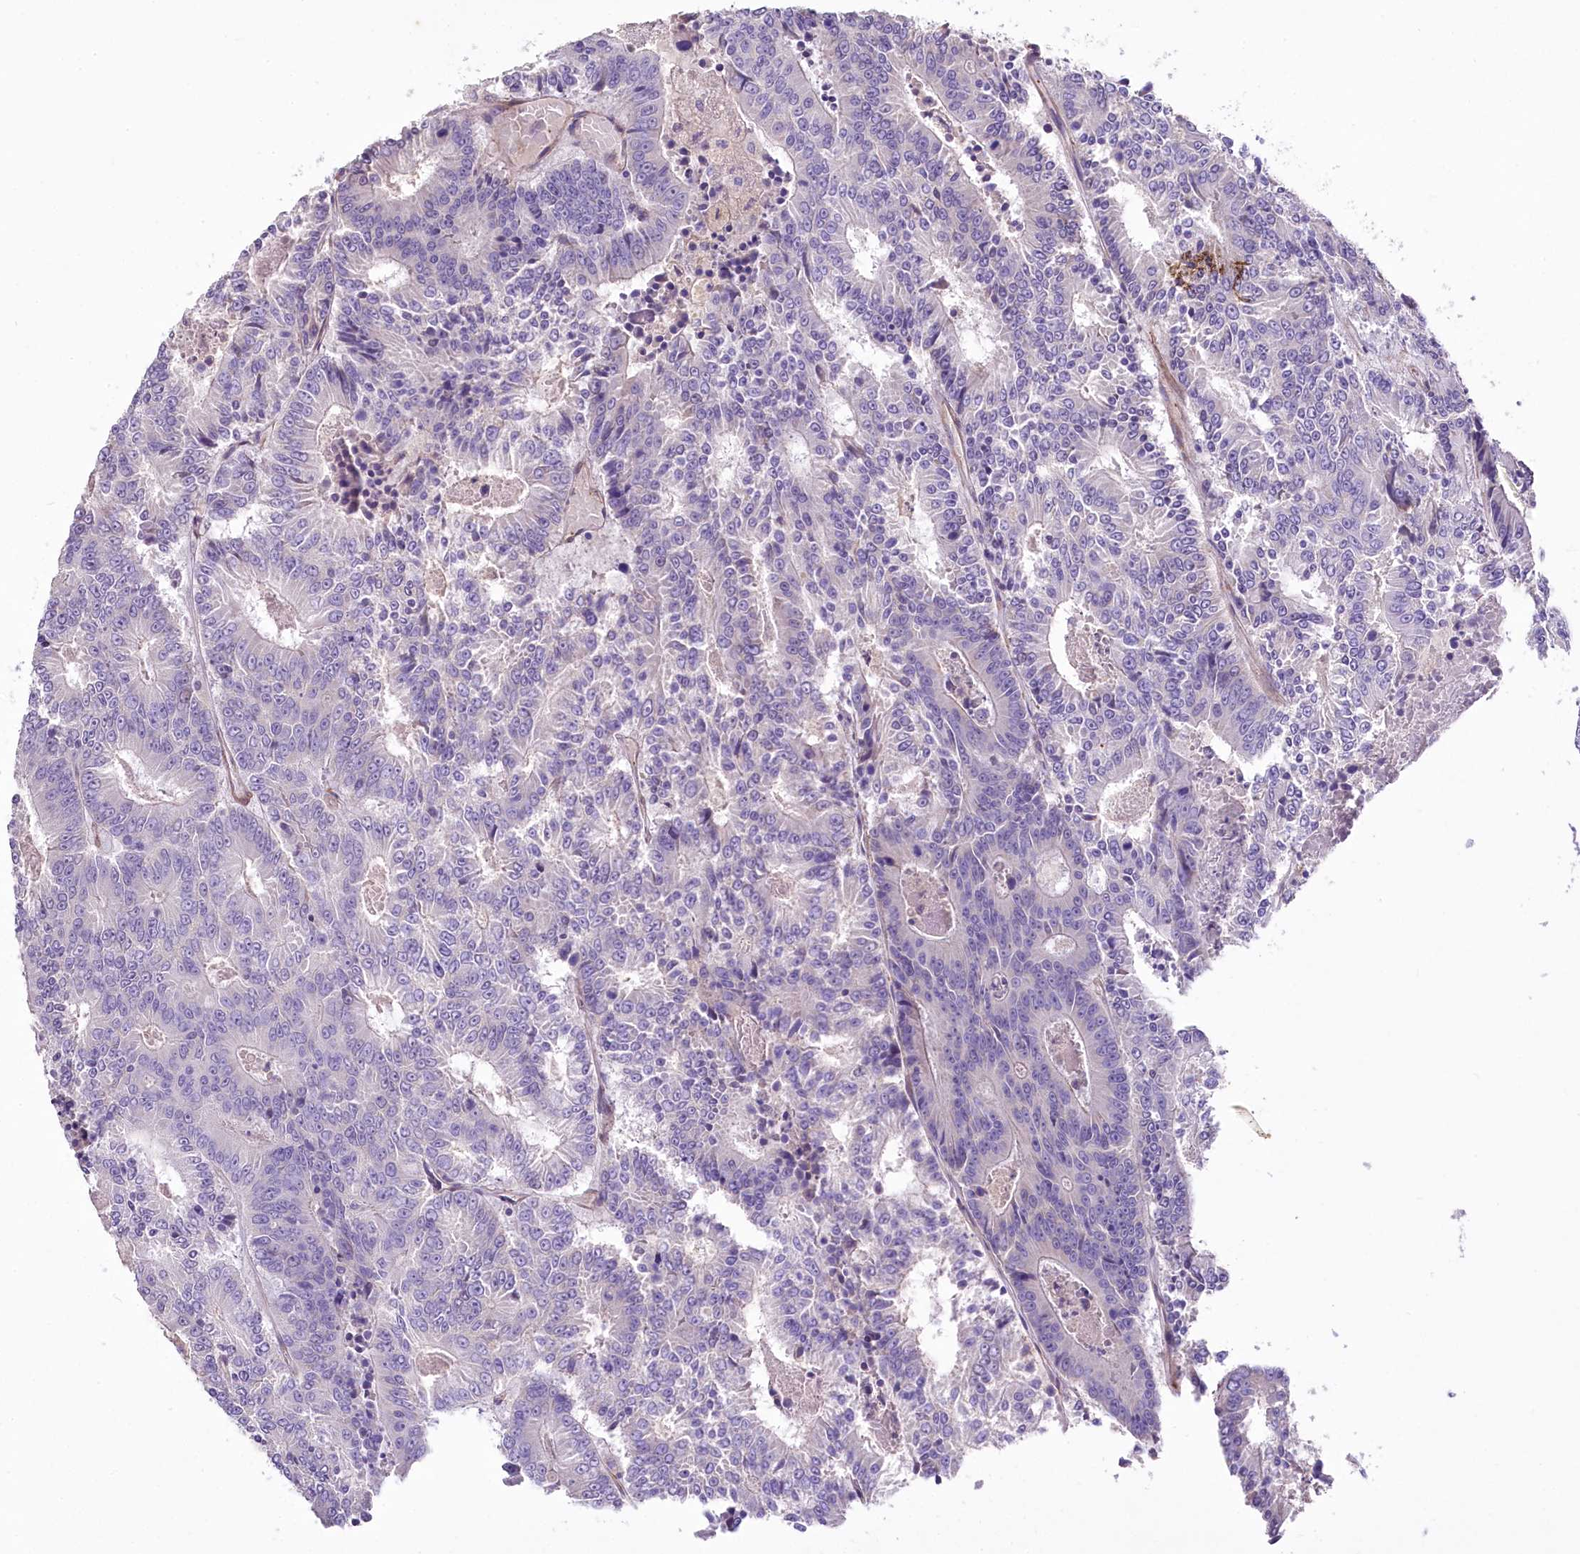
{"staining": {"intensity": "negative", "quantity": "none", "location": "none"}, "tissue": "colorectal cancer", "cell_type": "Tumor cells", "image_type": "cancer", "snomed": [{"axis": "morphology", "description": "Adenocarcinoma, NOS"}, {"axis": "topography", "description": "Colon"}], "caption": "DAB immunohistochemical staining of human colorectal adenocarcinoma displays no significant staining in tumor cells.", "gene": "RDH16", "patient": {"sex": "male", "age": 83}}